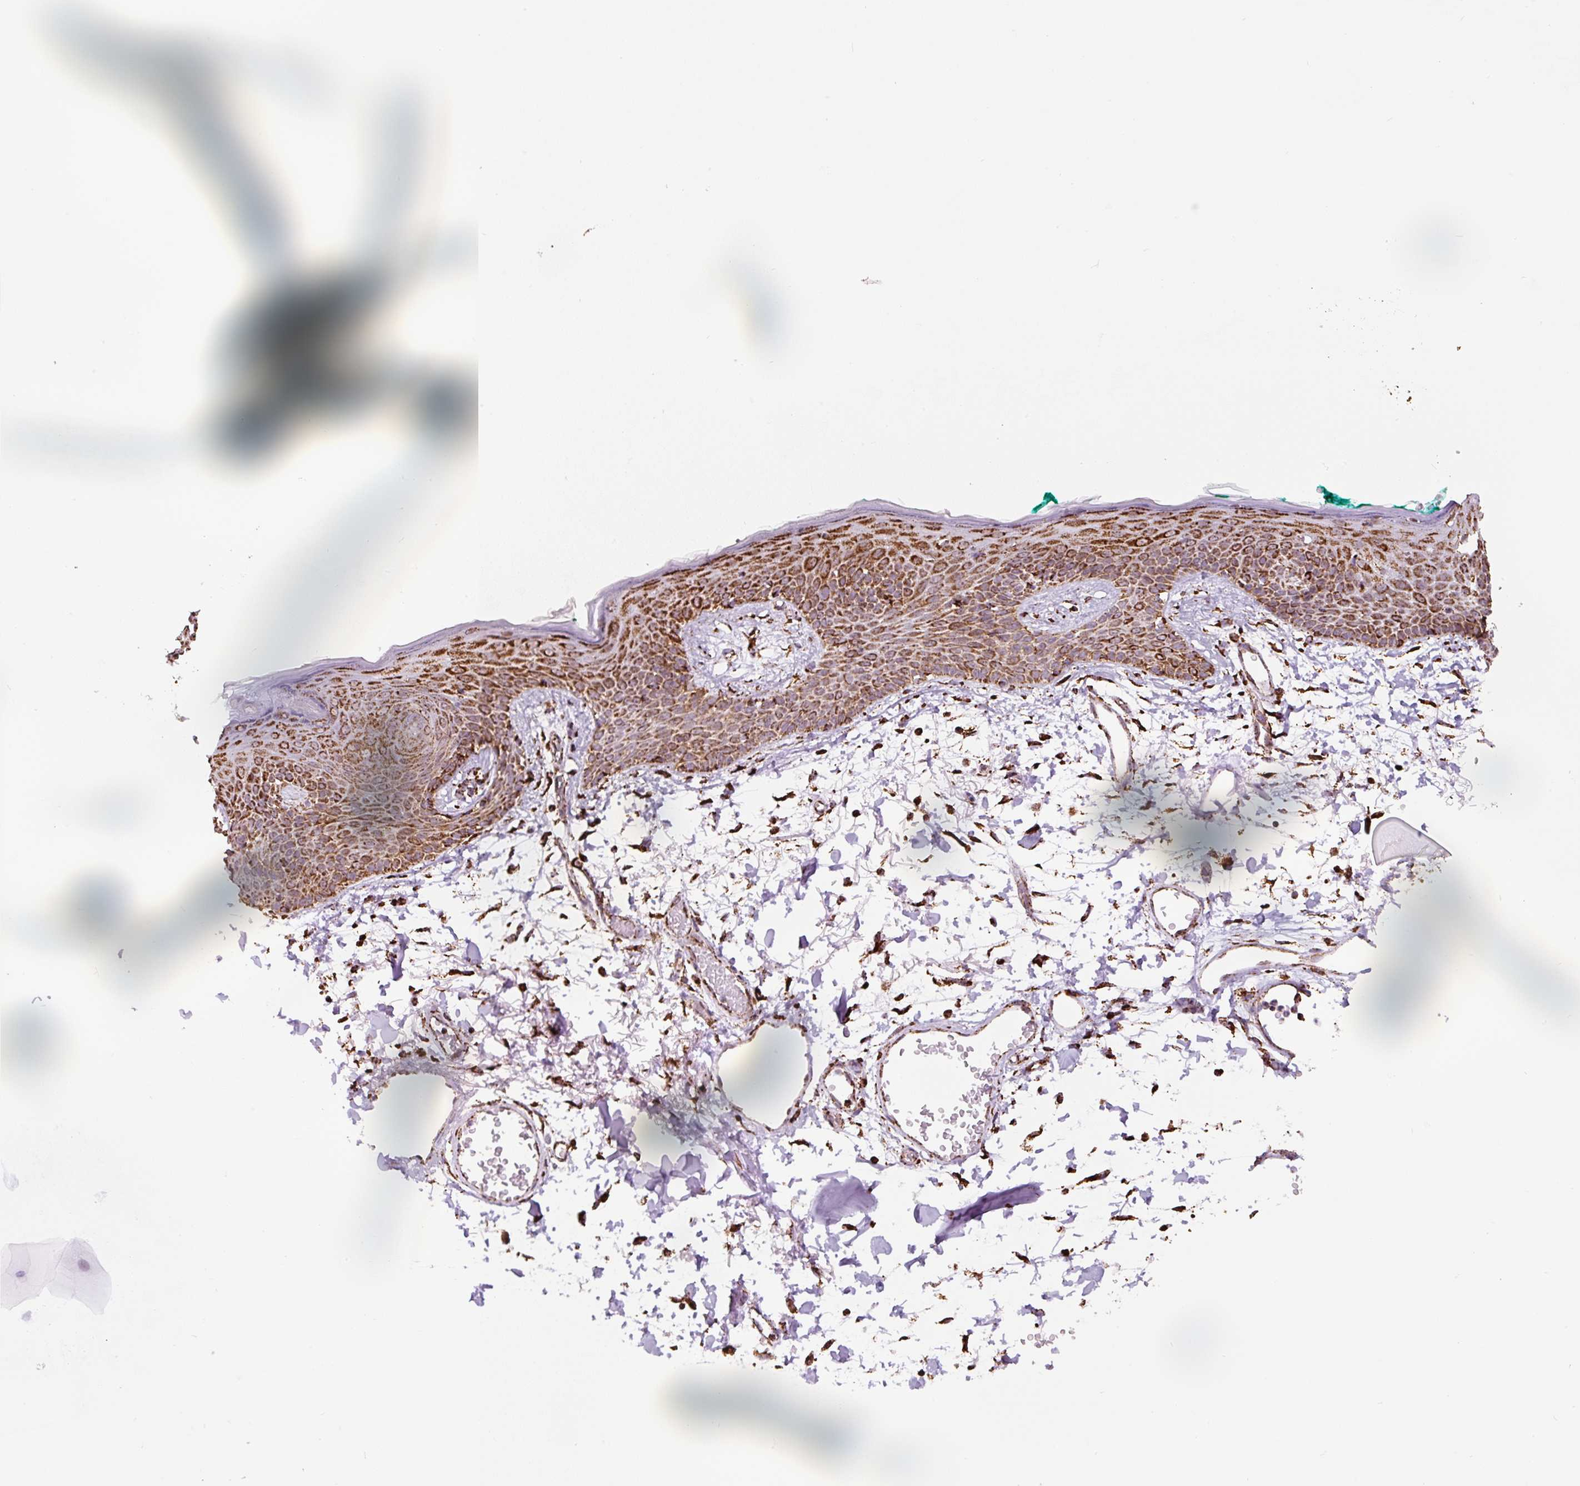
{"staining": {"intensity": "strong", "quantity": ">75%", "location": "cytoplasmic/membranous"}, "tissue": "skin", "cell_type": "Fibroblasts", "image_type": "normal", "snomed": [{"axis": "morphology", "description": "Normal tissue, NOS"}, {"axis": "topography", "description": "Skin"}], "caption": "DAB (3,3'-diaminobenzidine) immunohistochemical staining of unremarkable skin shows strong cytoplasmic/membranous protein positivity in about >75% of fibroblasts. (brown staining indicates protein expression, while blue staining denotes nuclei).", "gene": "ATP5F1A", "patient": {"sex": "male", "age": 79}}